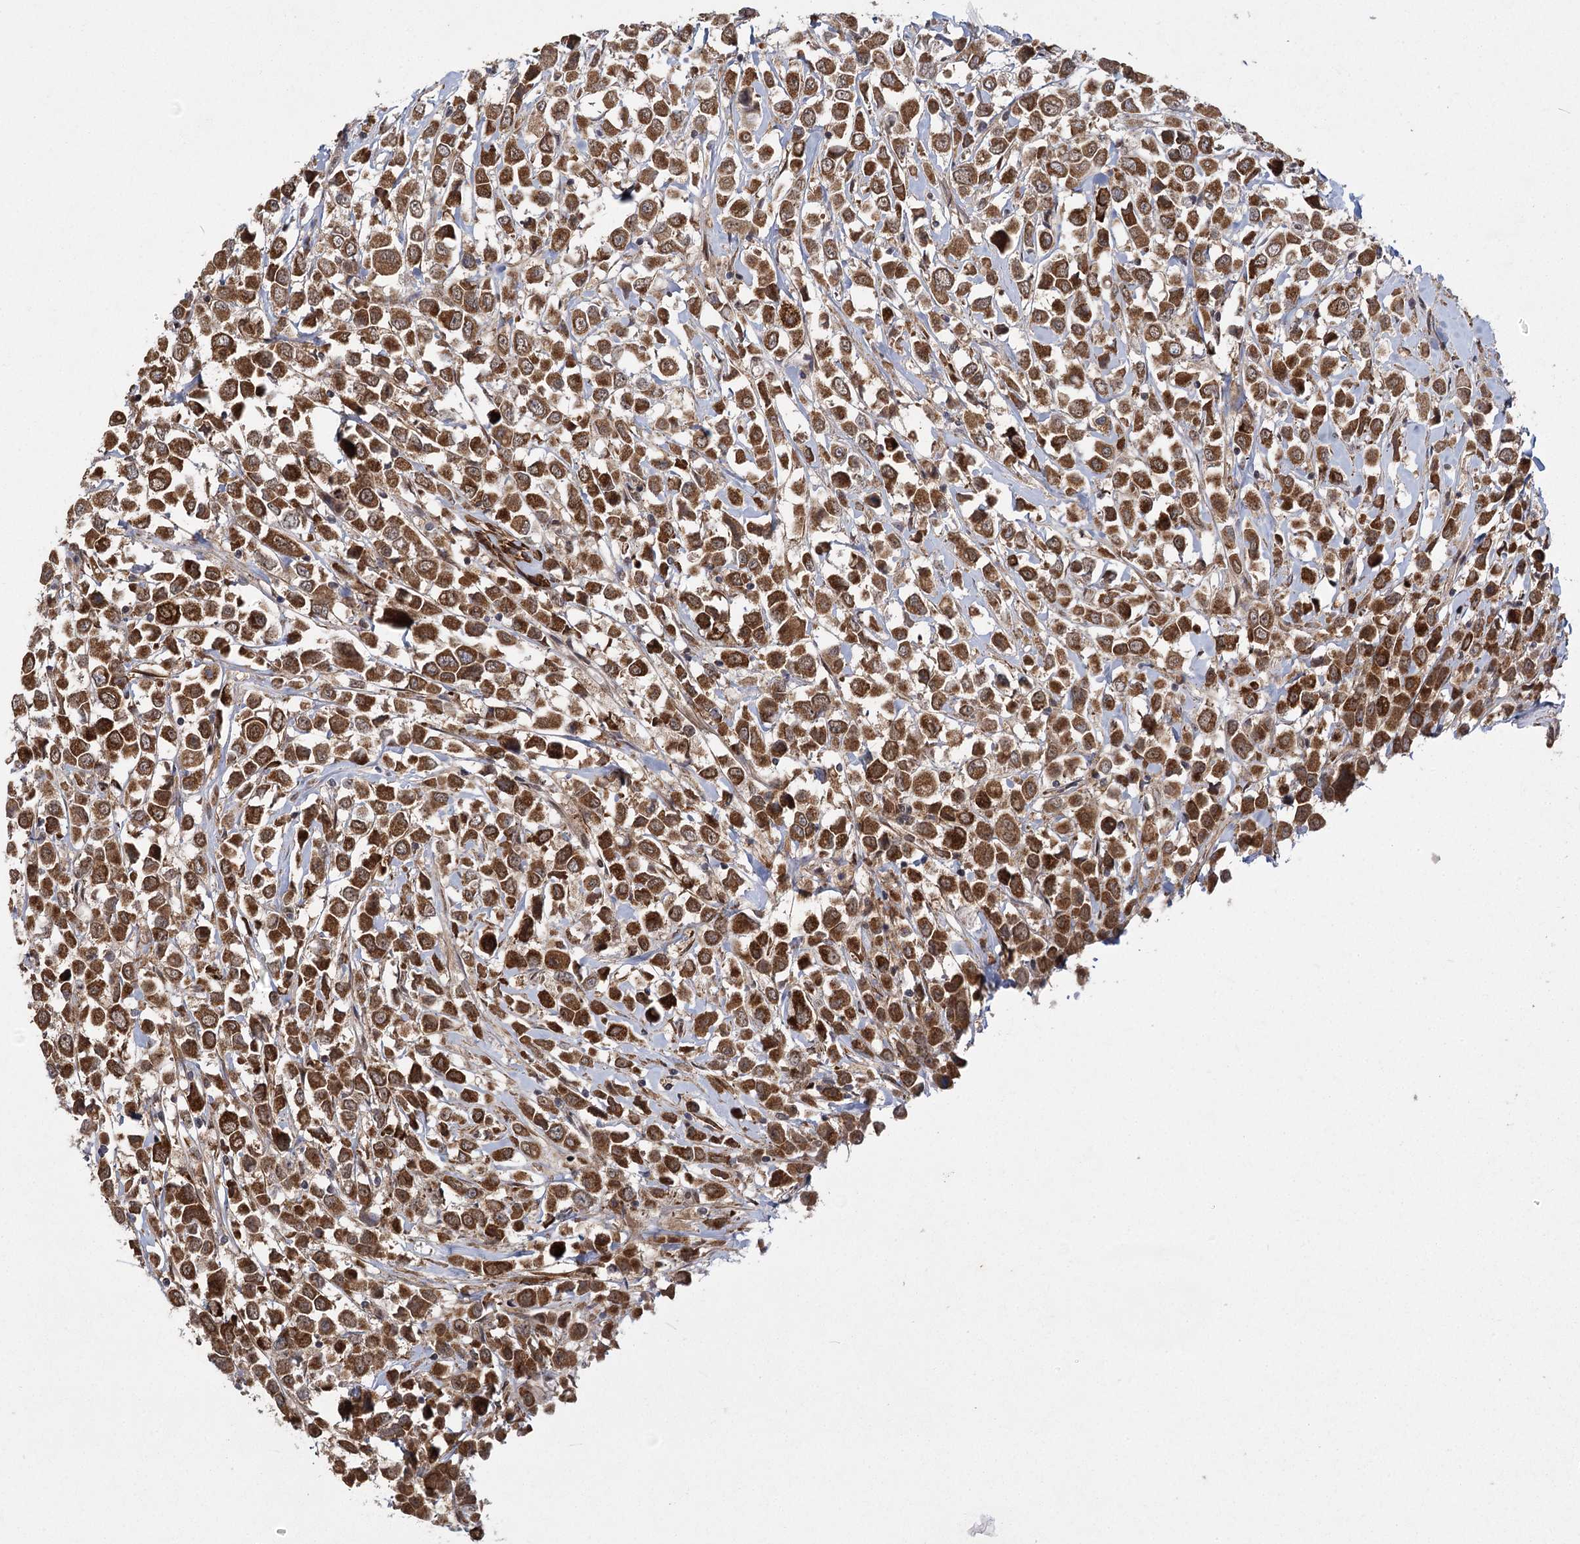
{"staining": {"intensity": "strong", "quantity": ">75%", "location": "cytoplasmic/membranous"}, "tissue": "breast cancer", "cell_type": "Tumor cells", "image_type": "cancer", "snomed": [{"axis": "morphology", "description": "Duct carcinoma"}, {"axis": "topography", "description": "Breast"}], "caption": "A brown stain highlights strong cytoplasmic/membranous staining of a protein in breast cancer (intraductal carcinoma) tumor cells.", "gene": "ZCCHC24", "patient": {"sex": "female", "age": 61}}